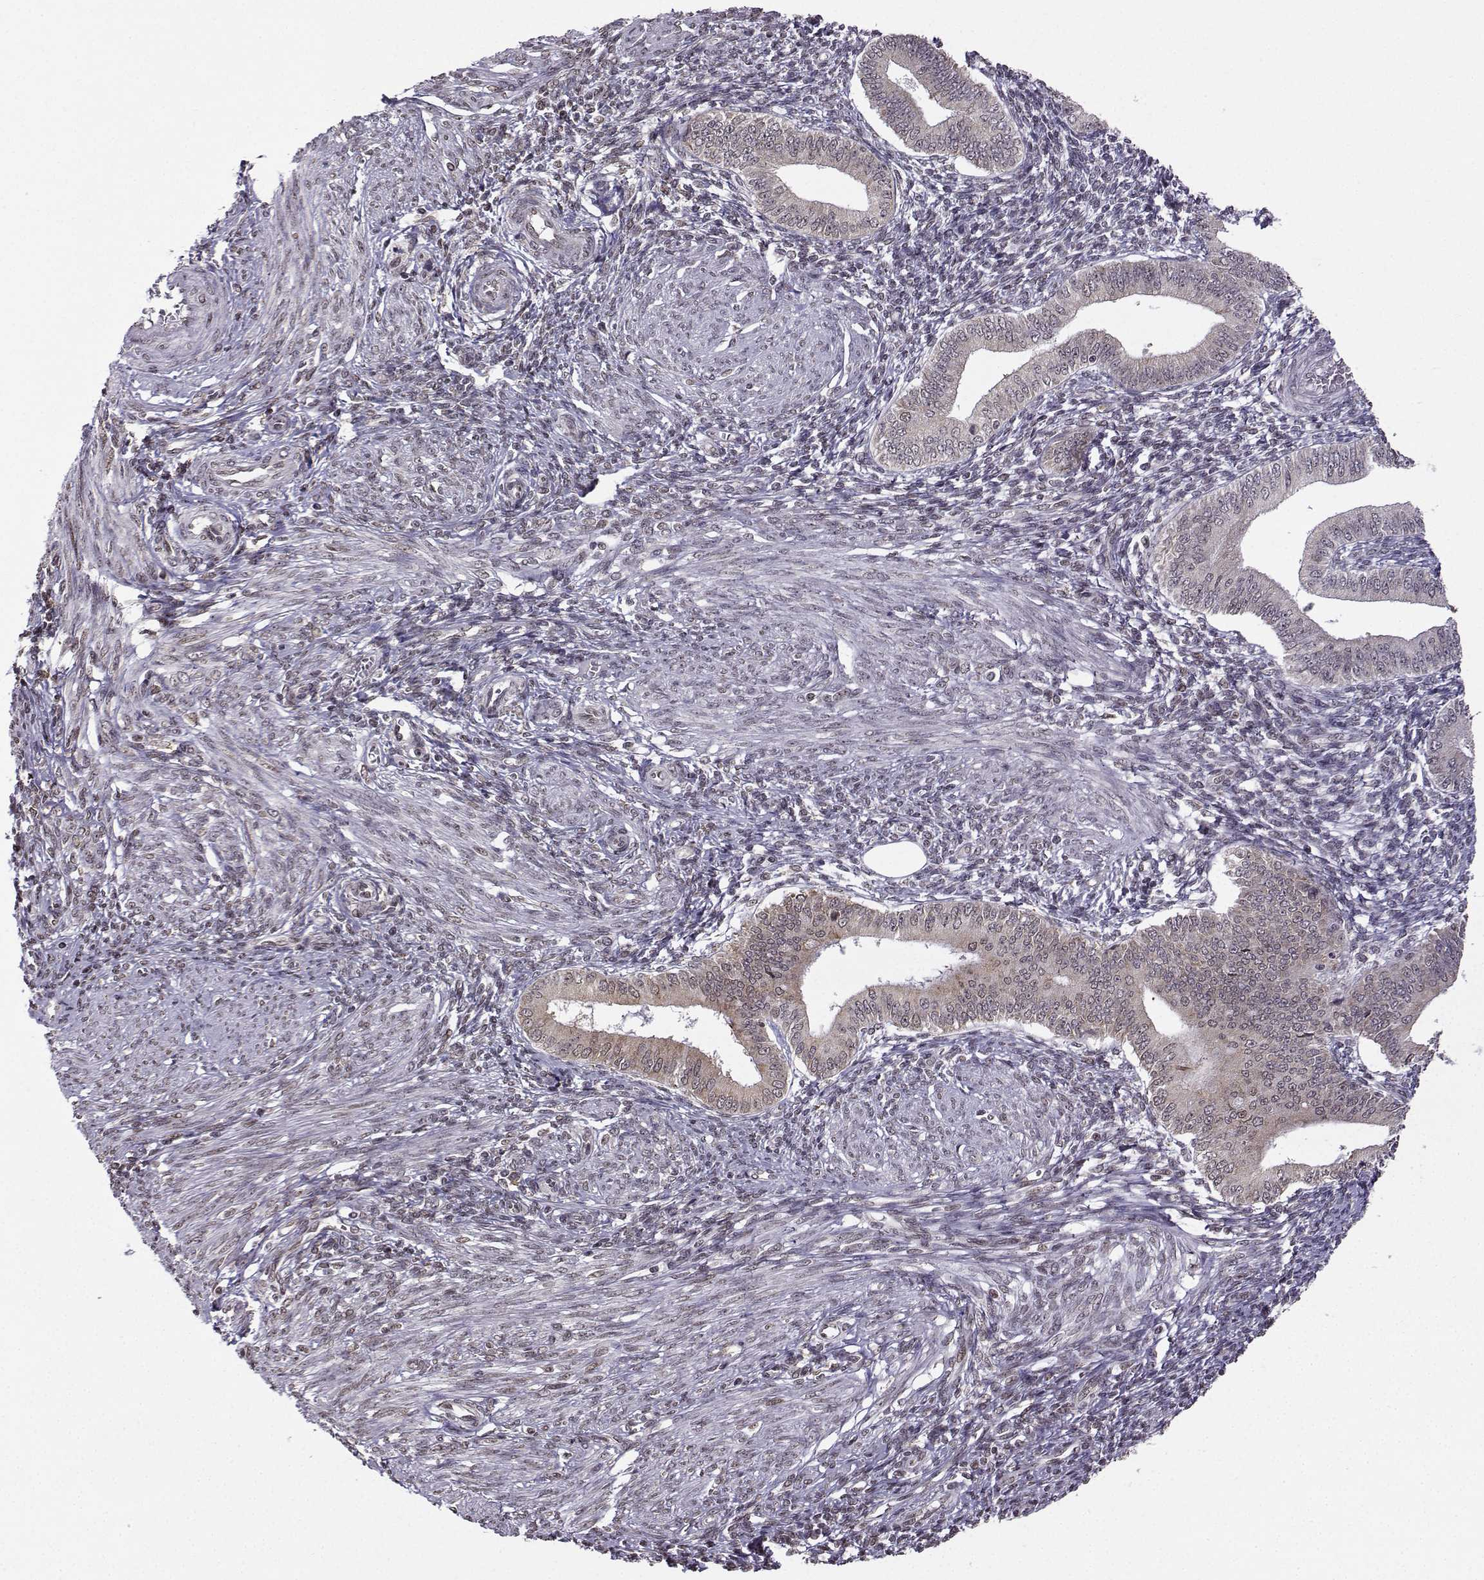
{"staining": {"intensity": "weak", "quantity": "25%-75%", "location": "nuclear"}, "tissue": "endometrium", "cell_type": "Cells in endometrial stroma", "image_type": "normal", "snomed": [{"axis": "morphology", "description": "Normal tissue, NOS"}, {"axis": "topography", "description": "Endometrium"}], "caption": "Normal endometrium exhibits weak nuclear expression in about 25%-75% of cells in endometrial stroma Ihc stains the protein in brown and the nuclei are stained blue..", "gene": "EZH1", "patient": {"sex": "female", "age": 42}}